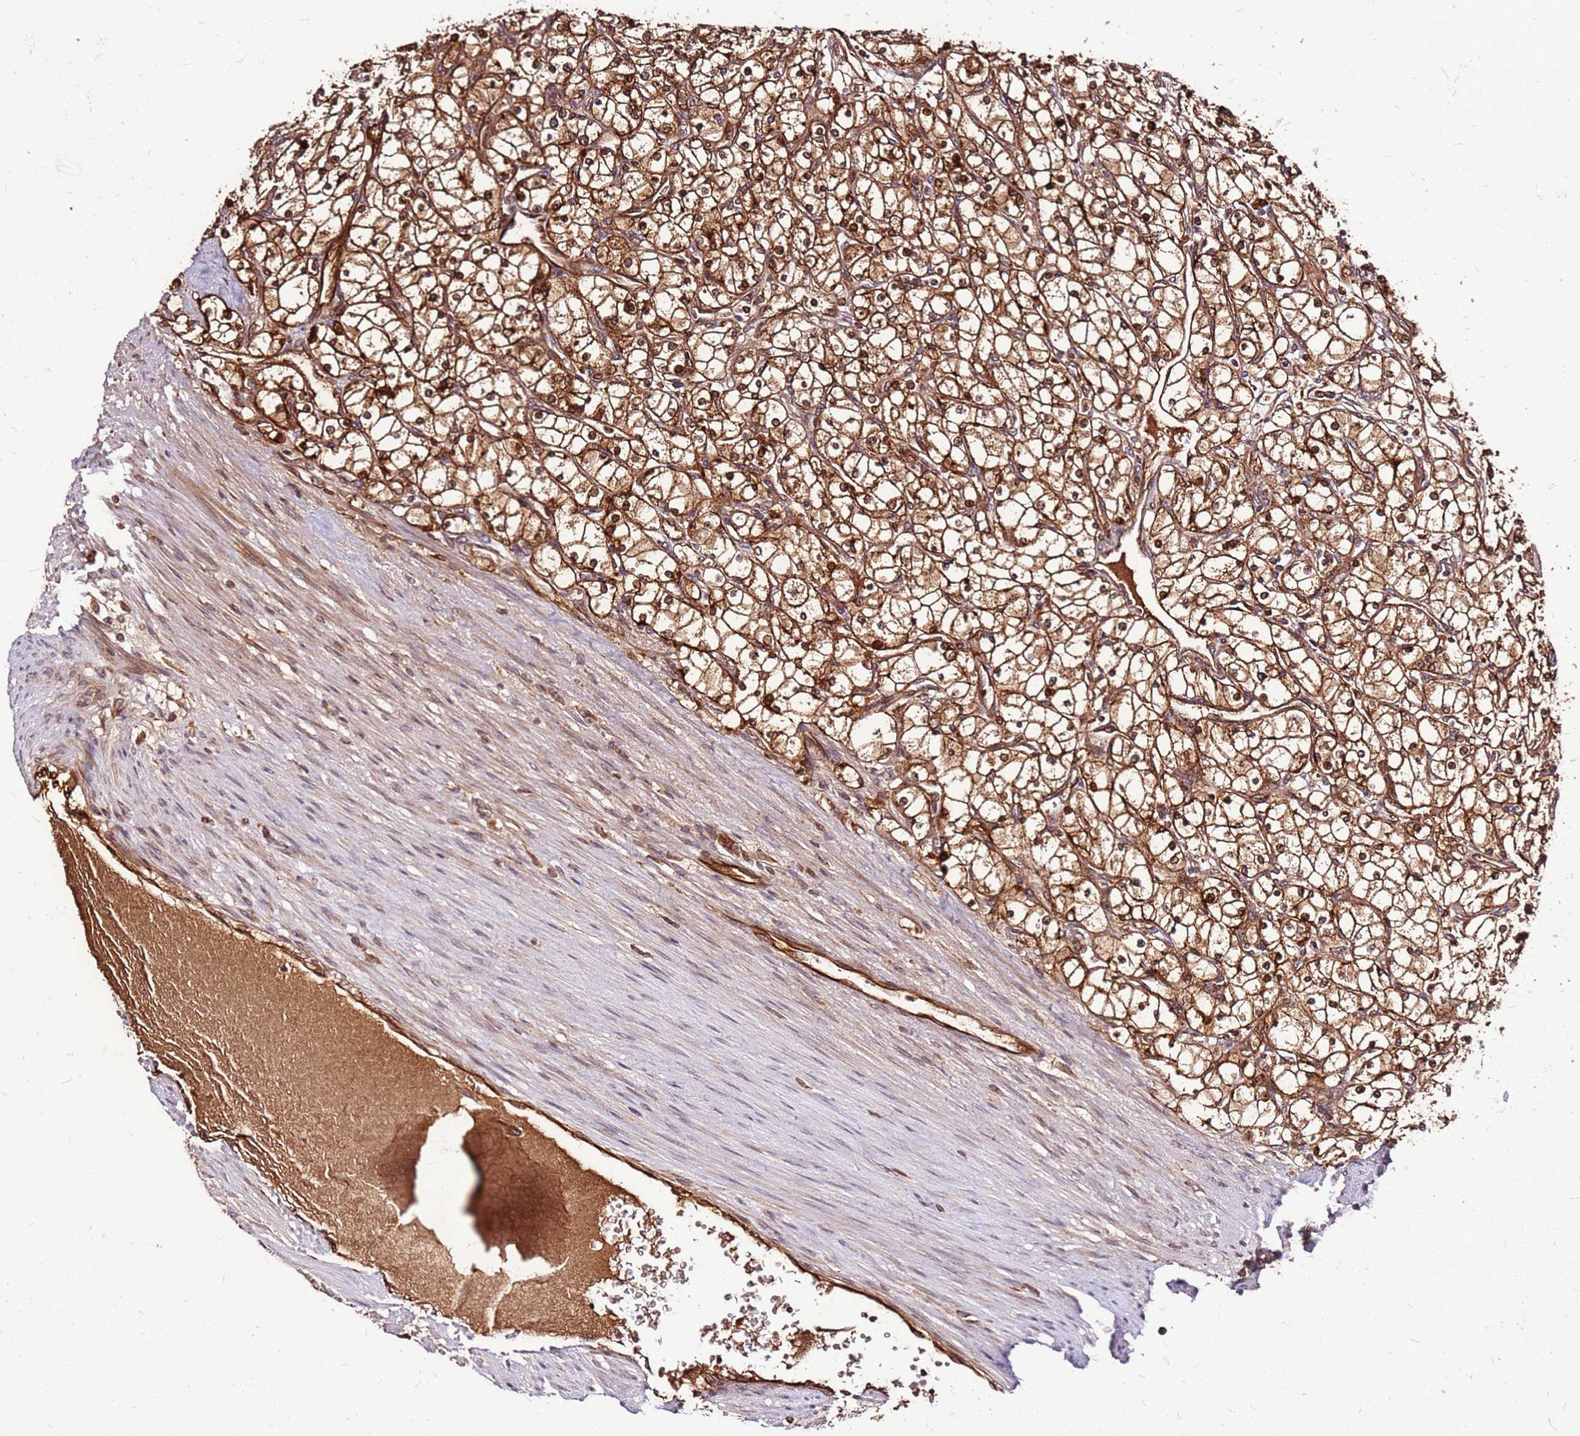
{"staining": {"intensity": "strong", "quantity": ">75%", "location": "cytoplasmic/membranous,nuclear"}, "tissue": "renal cancer", "cell_type": "Tumor cells", "image_type": "cancer", "snomed": [{"axis": "morphology", "description": "Adenocarcinoma, NOS"}, {"axis": "topography", "description": "Kidney"}], "caption": "Protein expression analysis of adenocarcinoma (renal) exhibits strong cytoplasmic/membranous and nuclear expression in approximately >75% of tumor cells. The protein of interest is stained brown, and the nuclei are stained in blue (DAB IHC with brightfield microscopy, high magnification).", "gene": "LYPLAL1", "patient": {"sex": "male", "age": 80}}